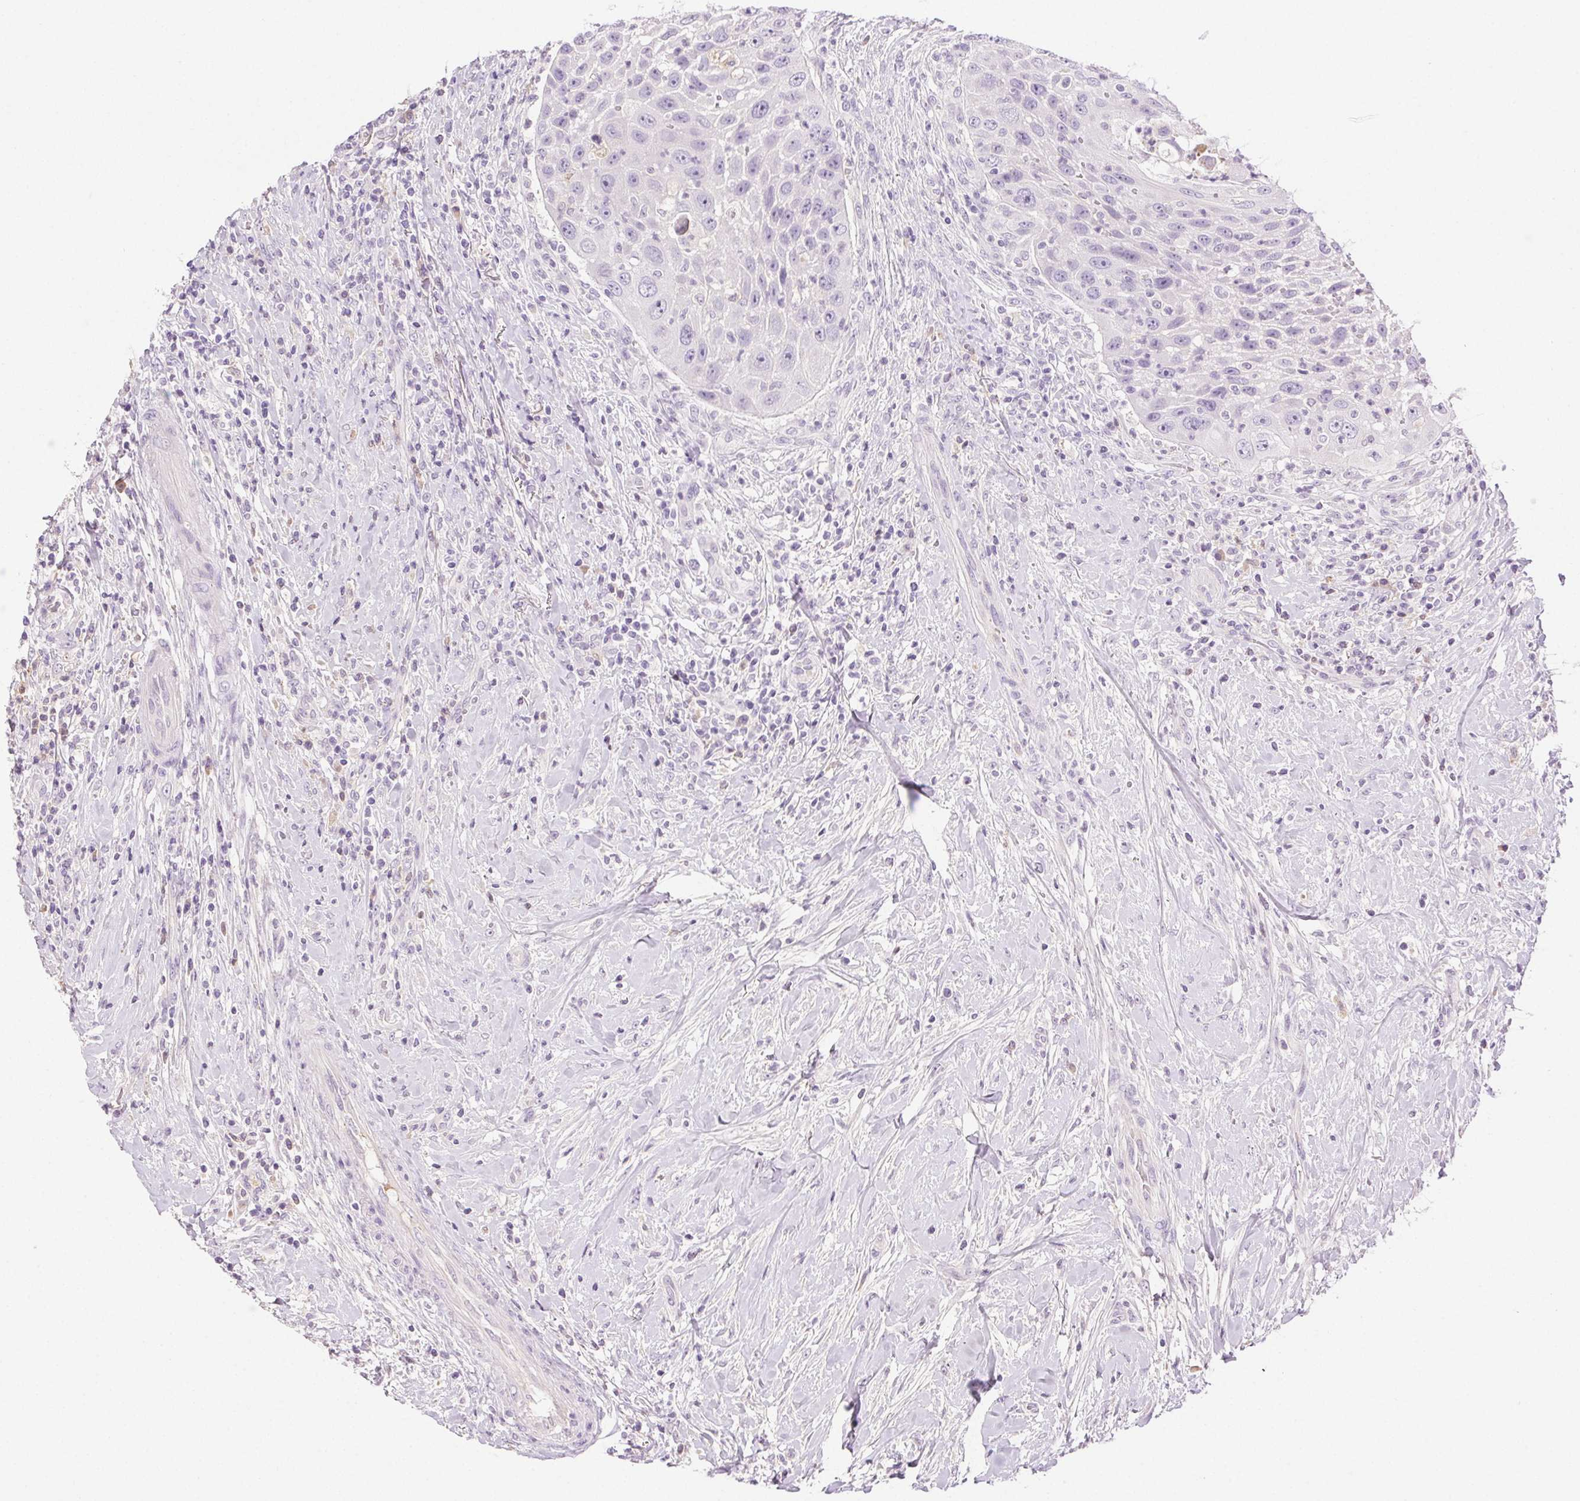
{"staining": {"intensity": "negative", "quantity": "none", "location": "none"}, "tissue": "head and neck cancer", "cell_type": "Tumor cells", "image_type": "cancer", "snomed": [{"axis": "morphology", "description": "Squamous cell carcinoma, NOS"}, {"axis": "topography", "description": "Head-Neck"}], "caption": "Tumor cells show no significant positivity in head and neck cancer (squamous cell carcinoma). (DAB immunohistochemistry, high magnification).", "gene": "BPIFB2", "patient": {"sex": "male", "age": 69}}